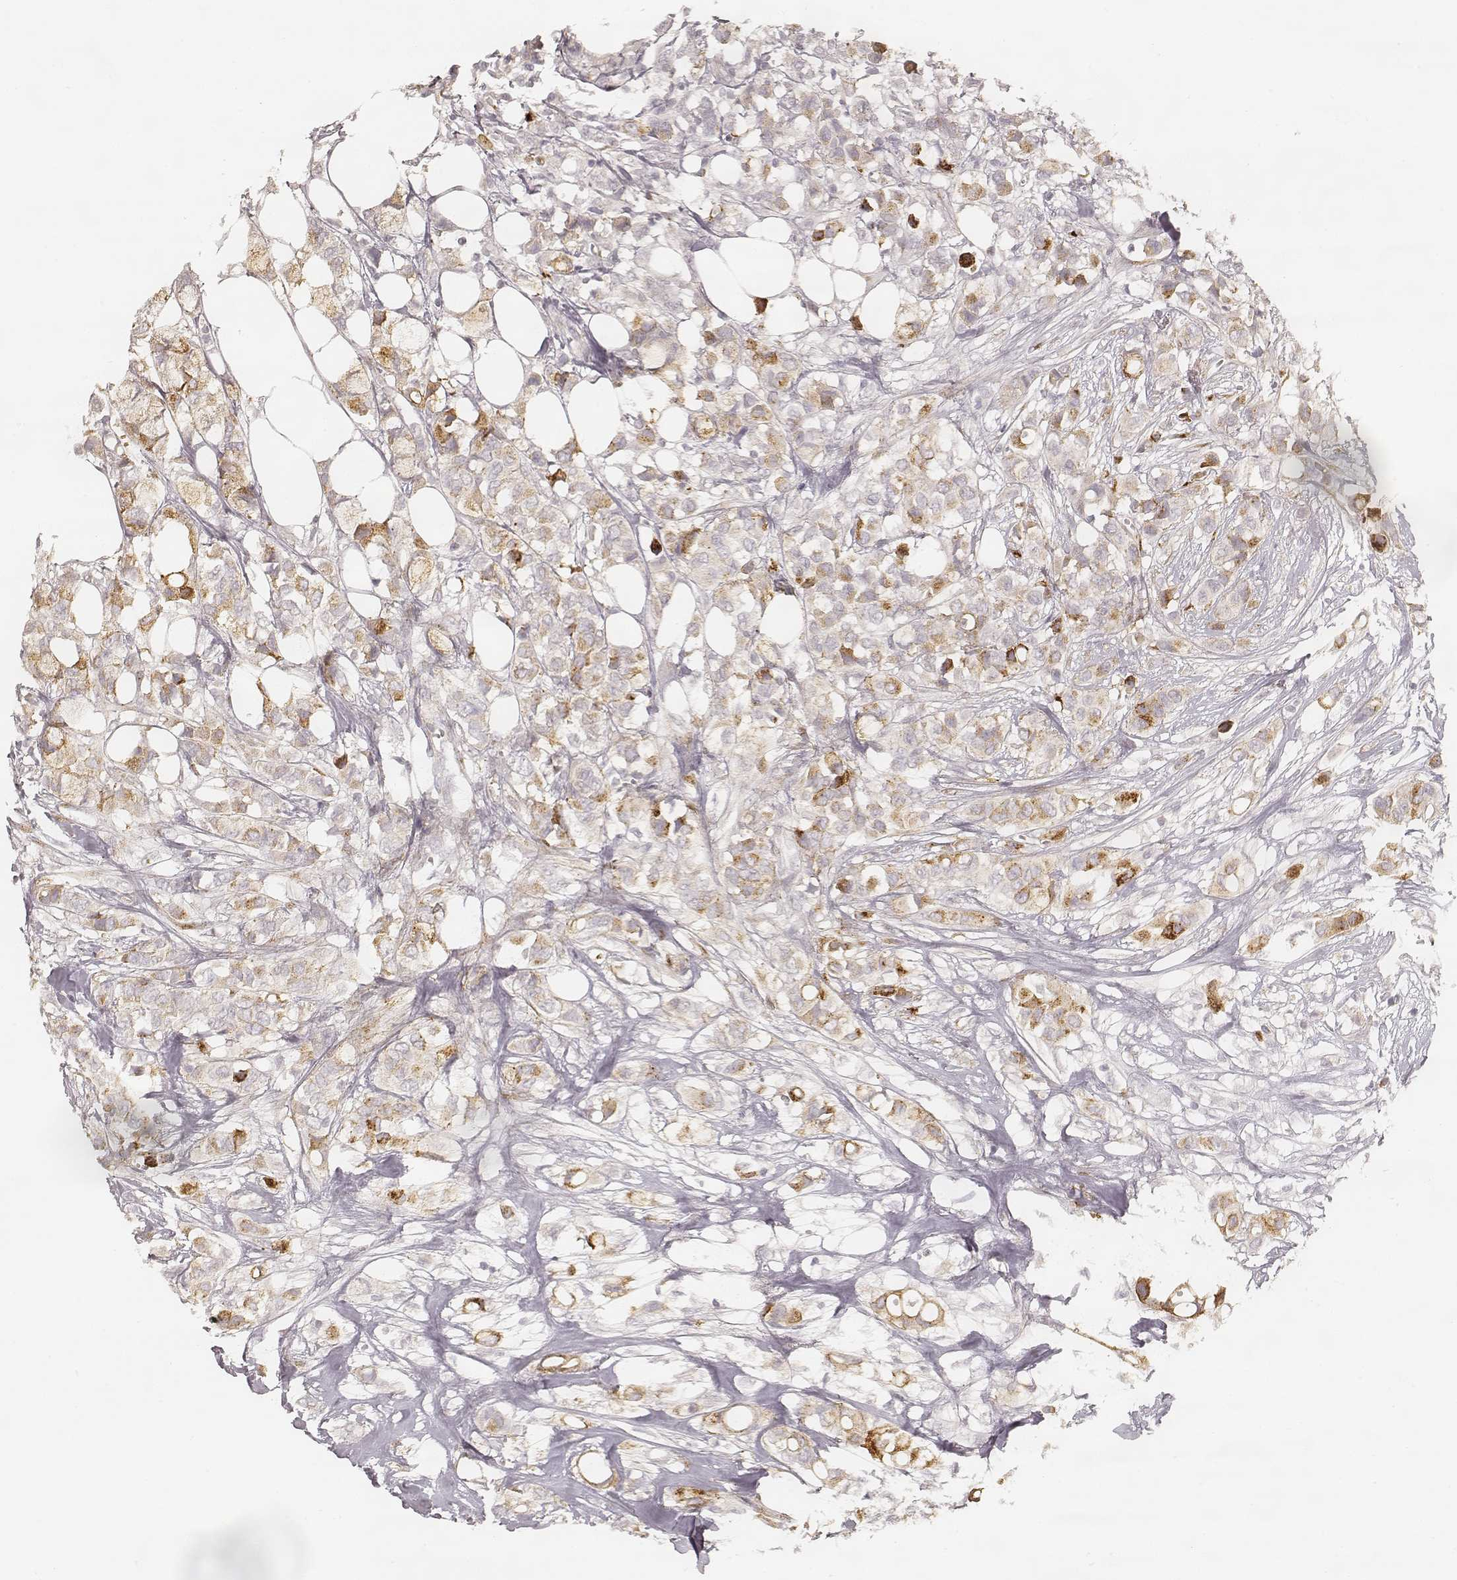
{"staining": {"intensity": "moderate", "quantity": "25%-75%", "location": "cytoplasmic/membranous"}, "tissue": "breast cancer", "cell_type": "Tumor cells", "image_type": "cancer", "snomed": [{"axis": "morphology", "description": "Duct carcinoma"}, {"axis": "topography", "description": "Breast"}], "caption": "Breast cancer was stained to show a protein in brown. There is medium levels of moderate cytoplasmic/membranous positivity in approximately 25%-75% of tumor cells.", "gene": "GORASP2", "patient": {"sex": "female", "age": 85}}